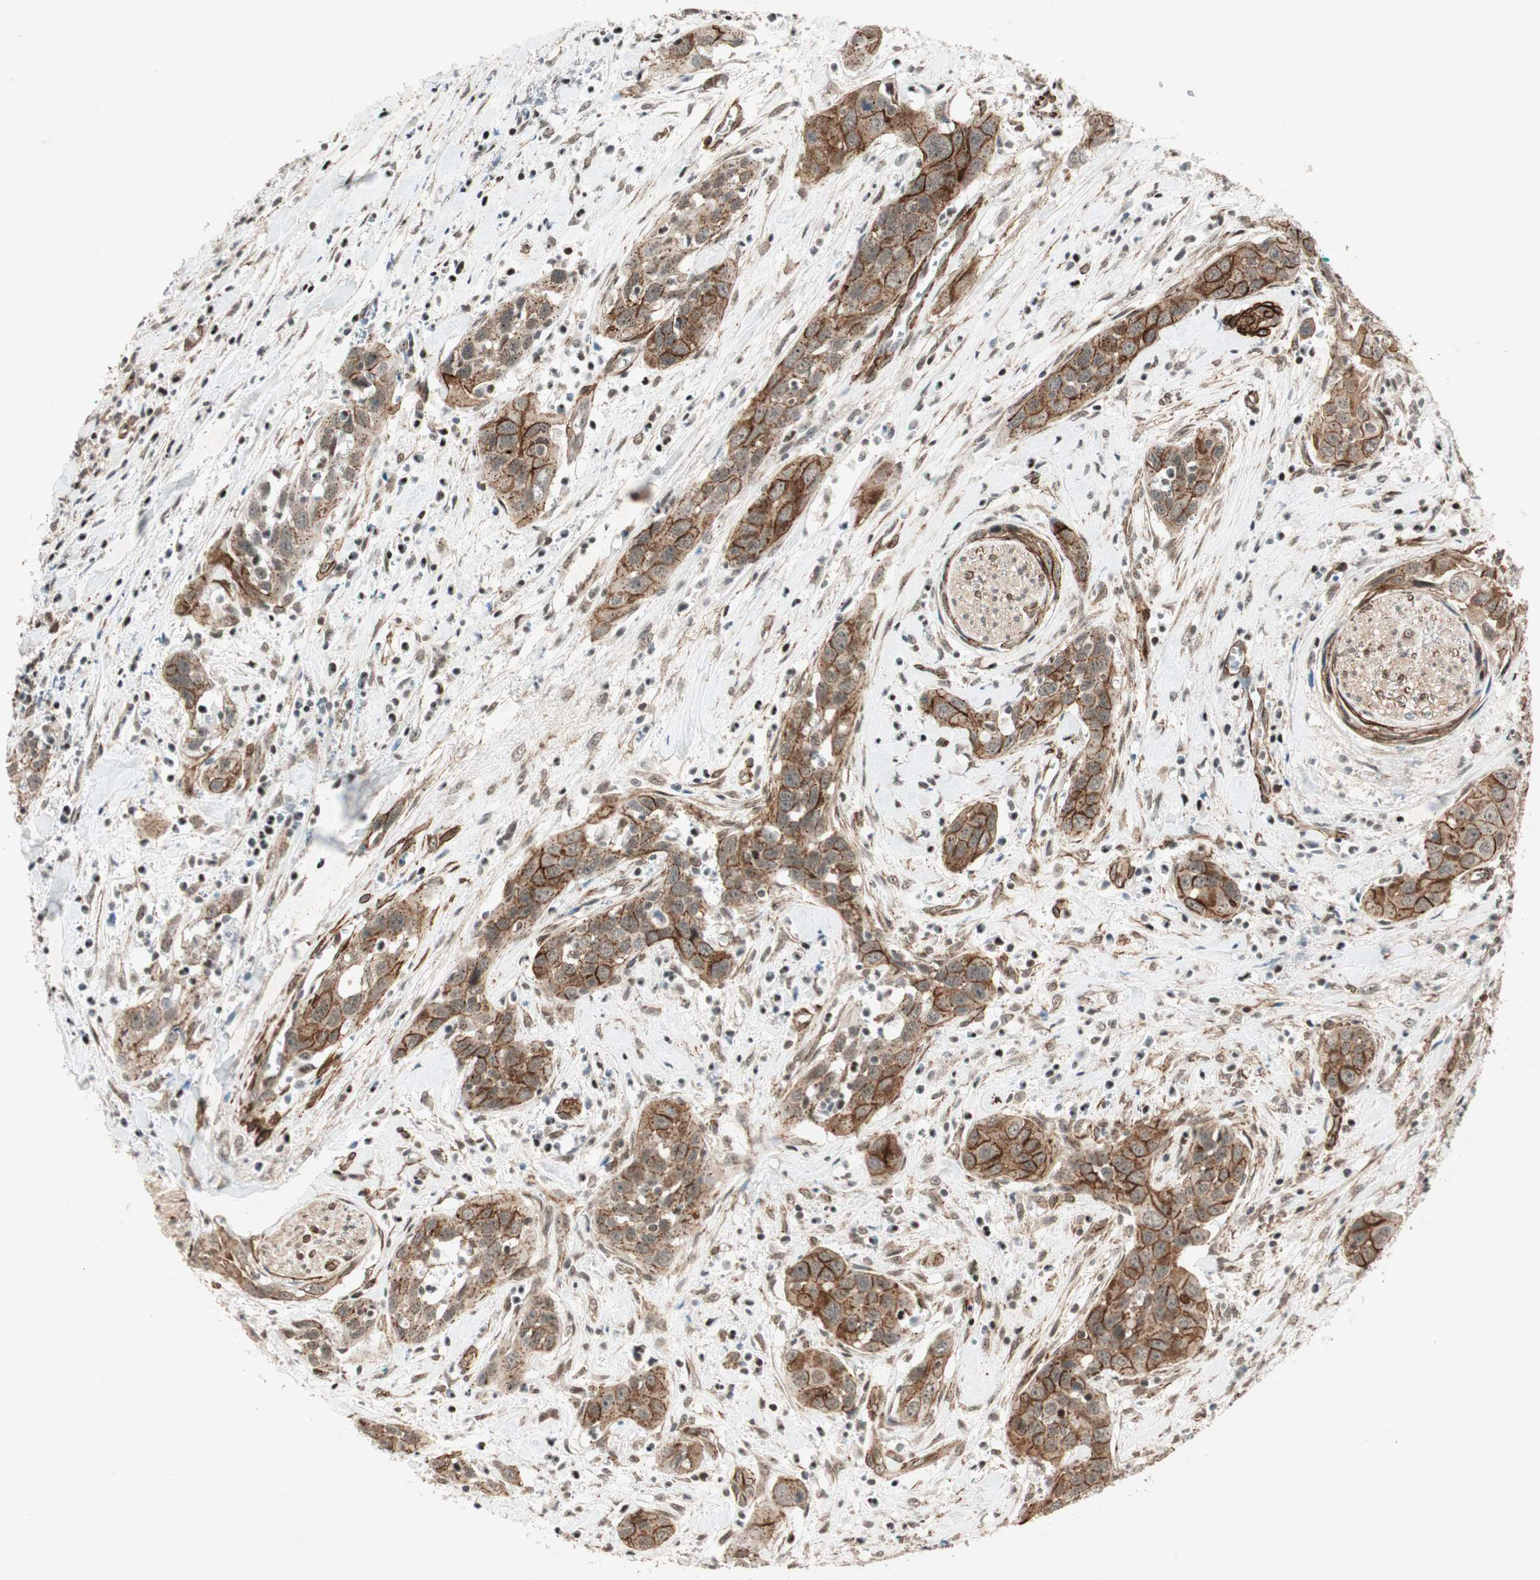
{"staining": {"intensity": "moderate", "quantity": ">75%", "location": "cytoplasmic/membranous"}, "tissue": "head and neck cancer", "cell_type": "Tumor cells", "image_type": "cancer", "snomed": [{"axis": "morphology", "description": "Squamous cell carcinoma, NOS"}, {"axis": "topography", "description": "Oral tissue"}, {"axis": "topography", "description": "Head-Neck"}], "caption": "The photomicrograph reveals staining of head and neck squamous cell carcinoma, revealing moderate cytoplasmic/membranous protein expression (brown color) within tumor cells. The staining was performed using DAB (3,3'-diaminobenzidine) to visualize the protein expression in brown, while the nuclei were stained in blue with hematoxylin (Magnification: 20x).", "gene": "CDK19", "patient": {"sex": "female", "age": 50}}